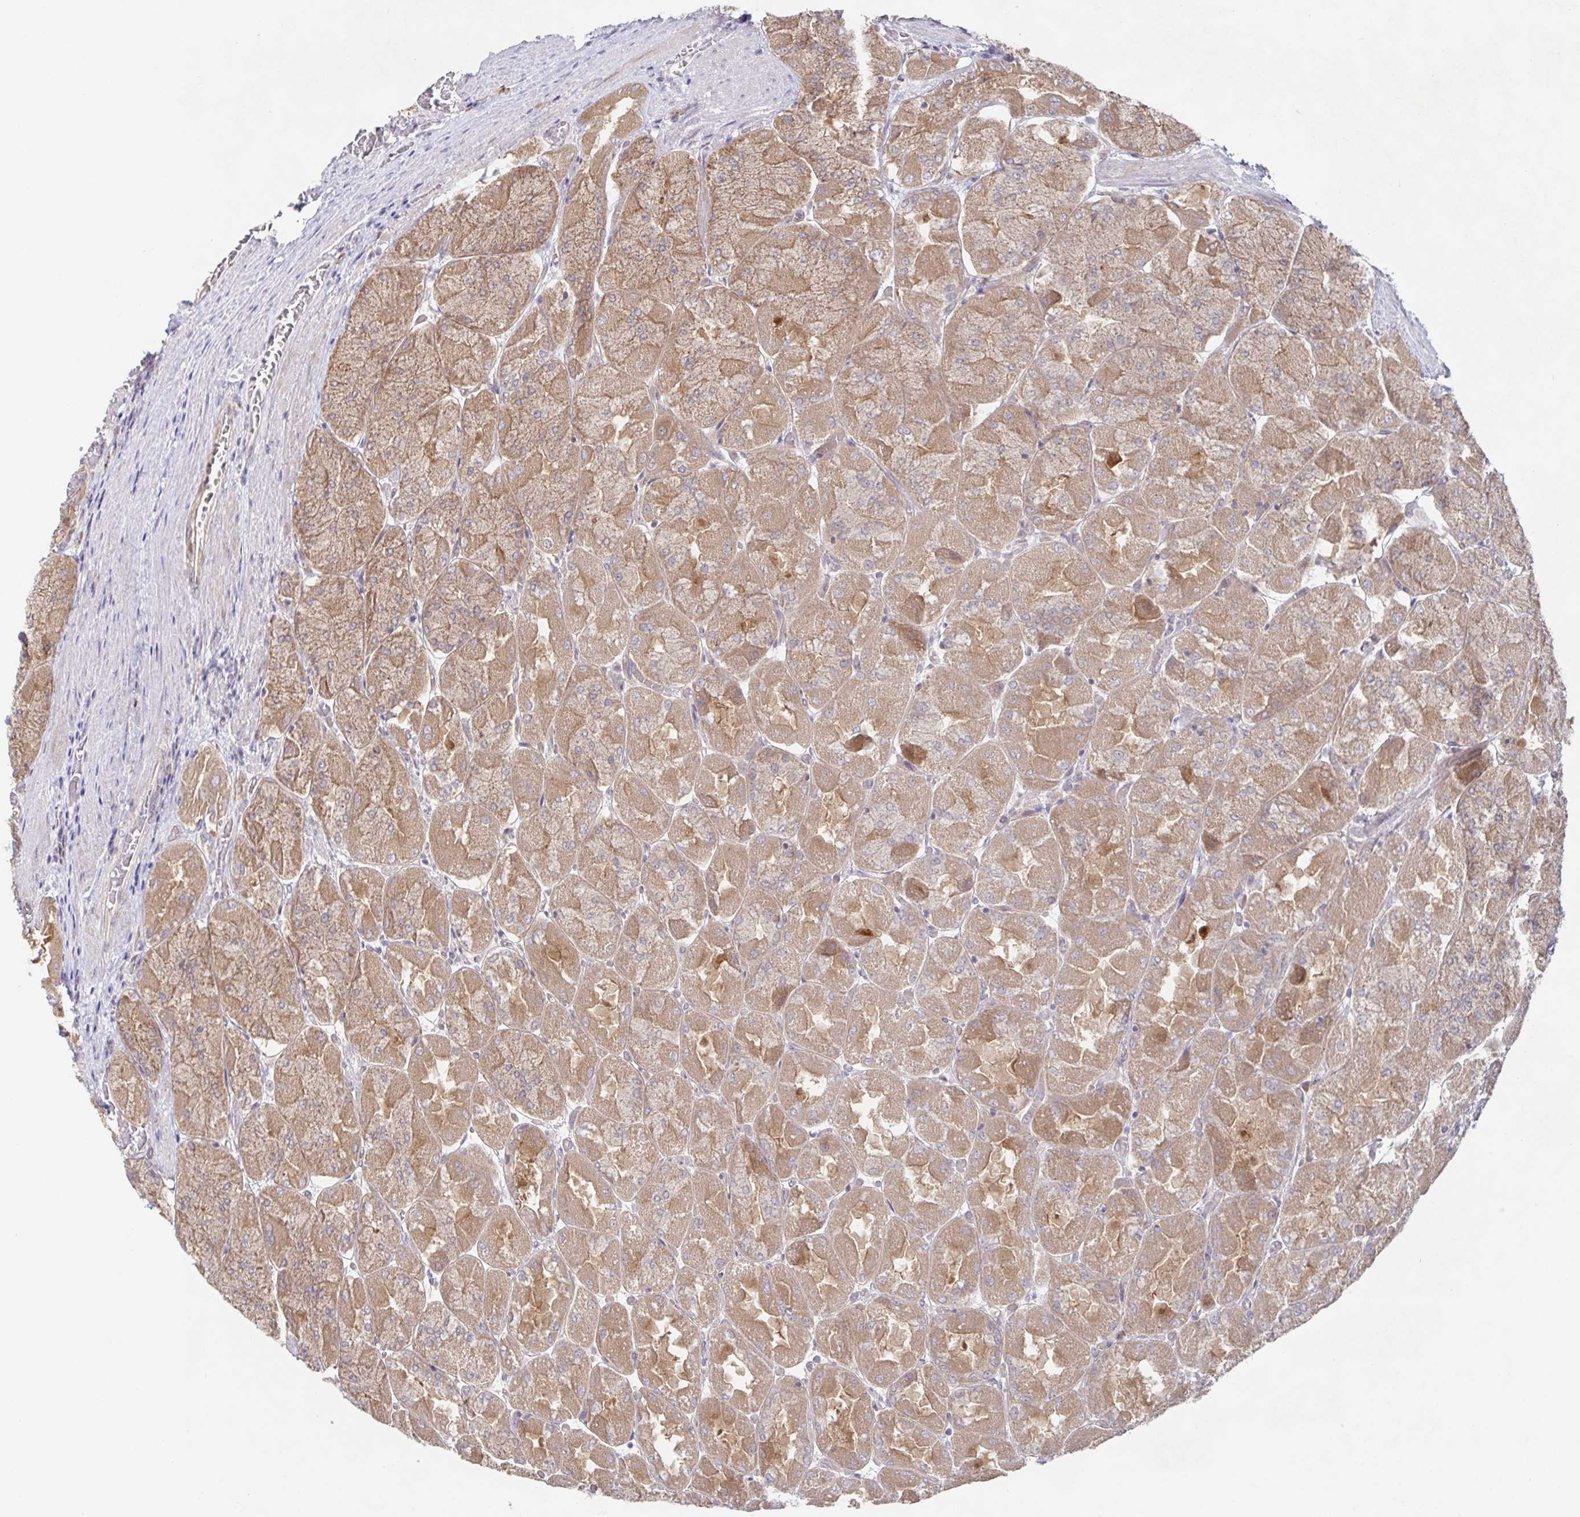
{"staining": {"intensity": "moderate", "quantity": ">75%", "location": "cytoplasmic/membranous"}, "tissue": "stomach", "cell_type": "Glandular cells", "image_type": "normal", "snomed": [{"axis": "morphology", "description": "Normal tissue, NOS"}, {"axis": "topography", "description": "Stomach"}], "caption": "The photomicrograph shows a brown stain indicating the presence of a protein in the cytoplasmic/membranous of glandular cells in stomach.", "gene": "AACS", "patient": {"sex": "female", "age": 61}}